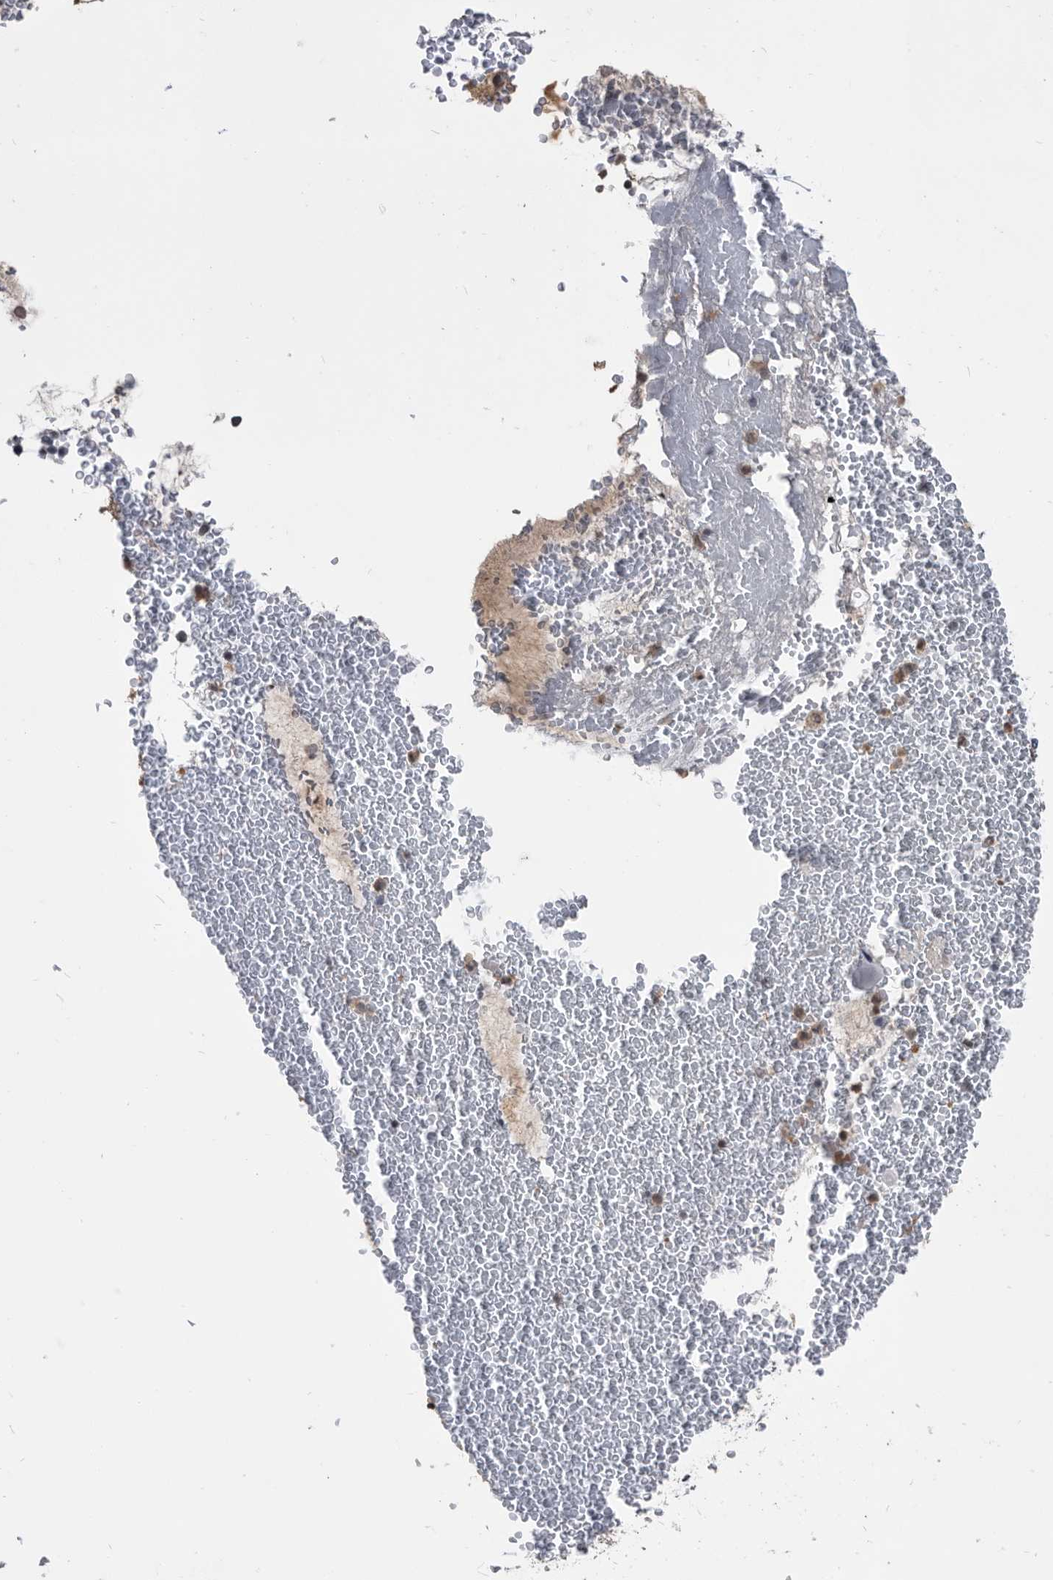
{"staining": {"intensity": "weak", "quantity": ">75%", "location": "cytoplasmic/membranous"}, "tissue": "bronchus", "cell_type": "Respiratory epithelial cells", "image_type": "normal", "snomed": [{"axis": "morphology", "description": "Normal tissue, NOS"}, {"axis": "morphology", "description": "Squamous cell carcinoma, NOS"}, {"axis": "topography", "description": "Lymph node"}, {"axis": "topography", "description": "Bronchus"}, {"axis": "topography", "description": "Lung"}], "caption": "IHC (DAB) staining of normal bronchus exhibits weak cytoplasmic/membranous protein positivity in approximately >75% of respiratory epithelial cells. The staining was performed using DAB (3,3'-diaminobenzidine) to visualize the protein expression in brown, while the nuclei were stained in blue with hematoxylin (Magnification: 20x).", "gene": "PDXK", "patient": {"sex": "male", "age": 66}}